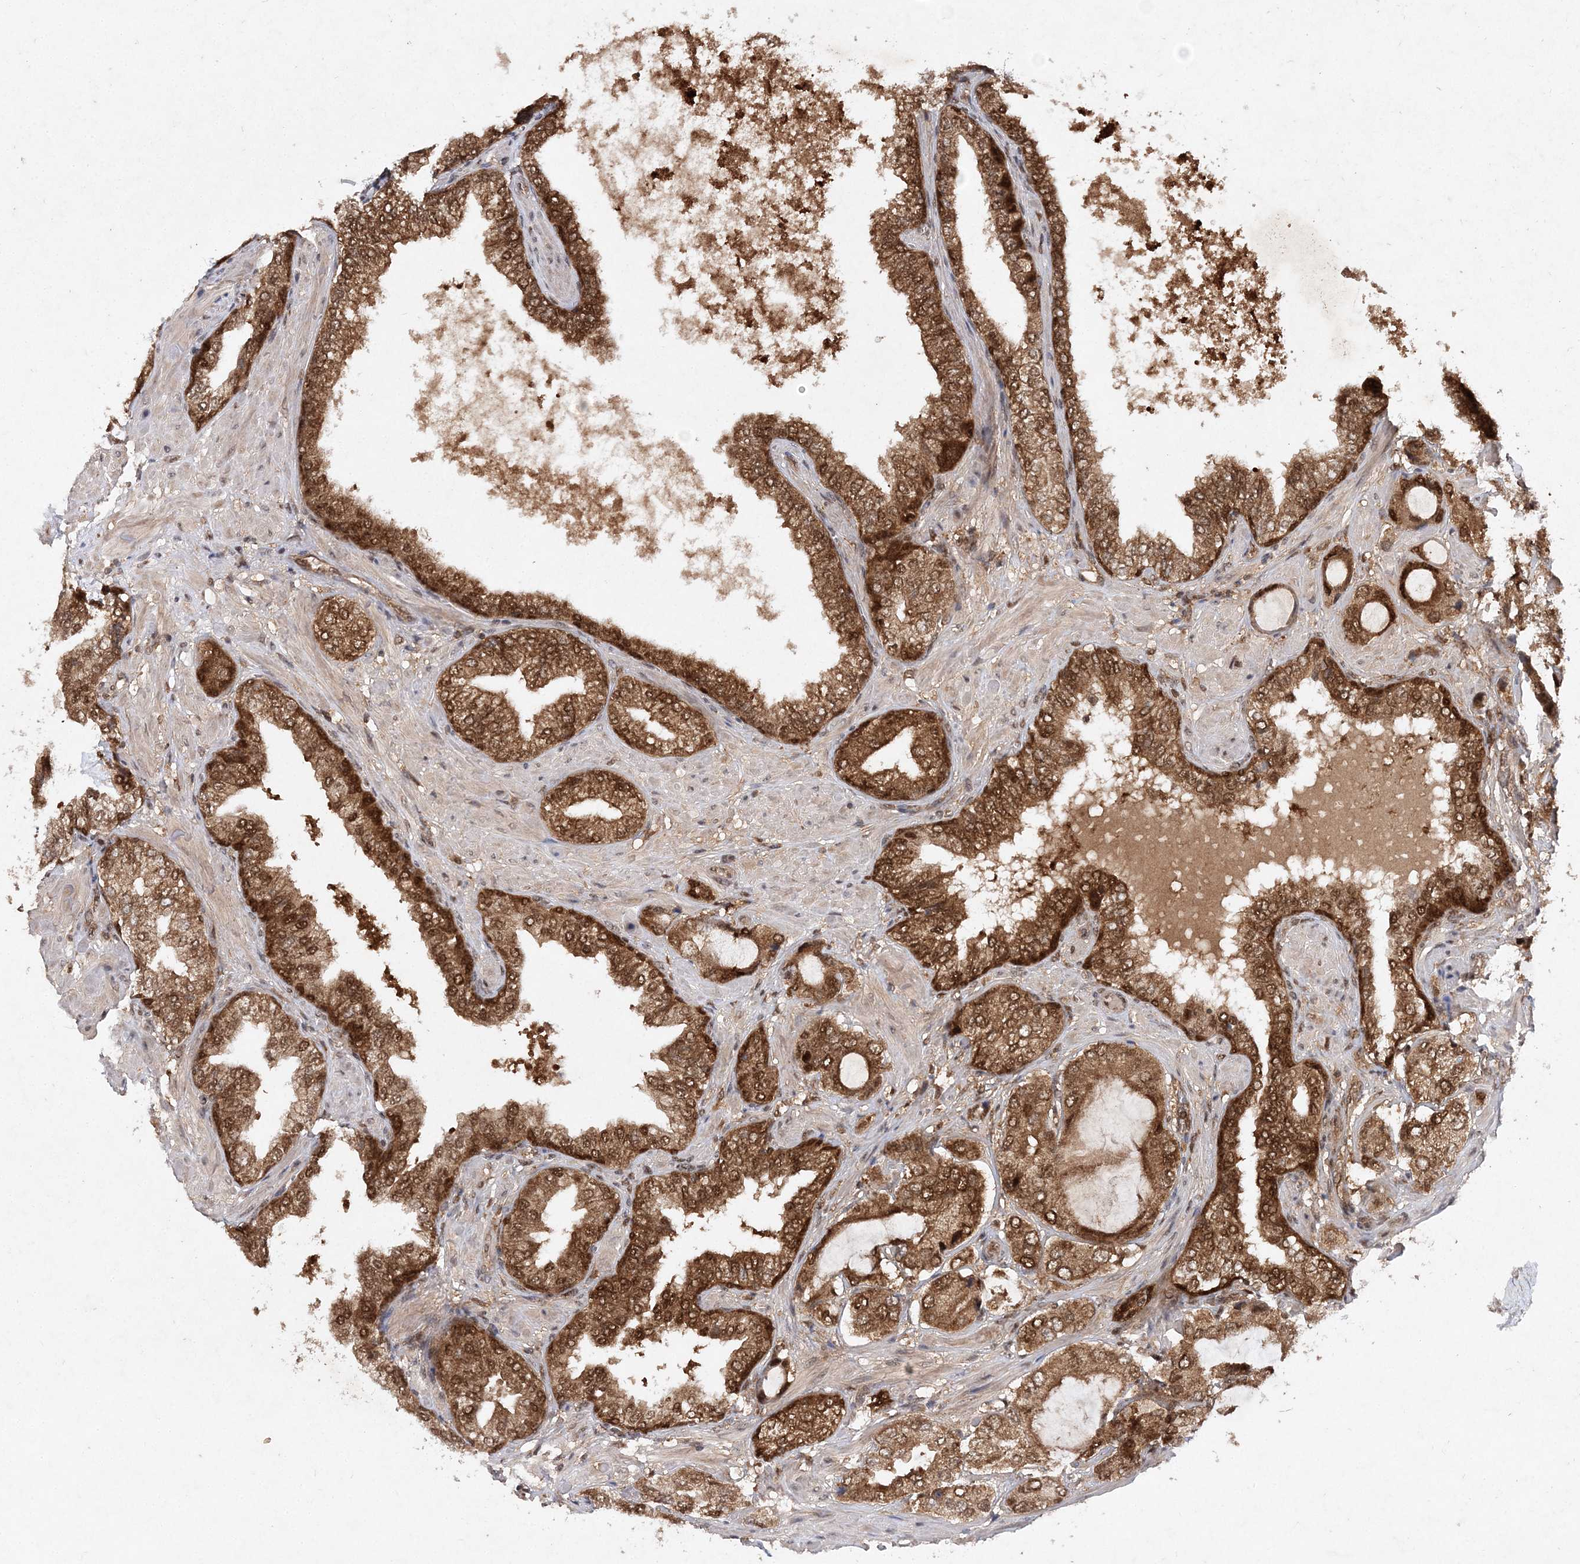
{"staining": {"intensity": "moderate", "quantity": ">75%", "location": "cytoplasmic/membranous,nuclear"}, "tissue": "prostate cancer", "cell_type": "Tumor cells", "image_type": "cancer", "snomed": [{"axis": "morphology", "description": "Adenocarcinoma, High grade"}, {"axis": "topography", "description": "Prostate"}], "caption": "The photomicrograph exhibits staining of prostate cancer (adenocarcinoma (high-grade)), revealing moderate cytoplasmic/membranous and nuclear protein staining (brown color) within tumor cells. (brown staining indicates protein expression, while blue staining denotes nuclei).", "gene": "NIF3L1", "patient": {"sex": "male", "age": 59}}